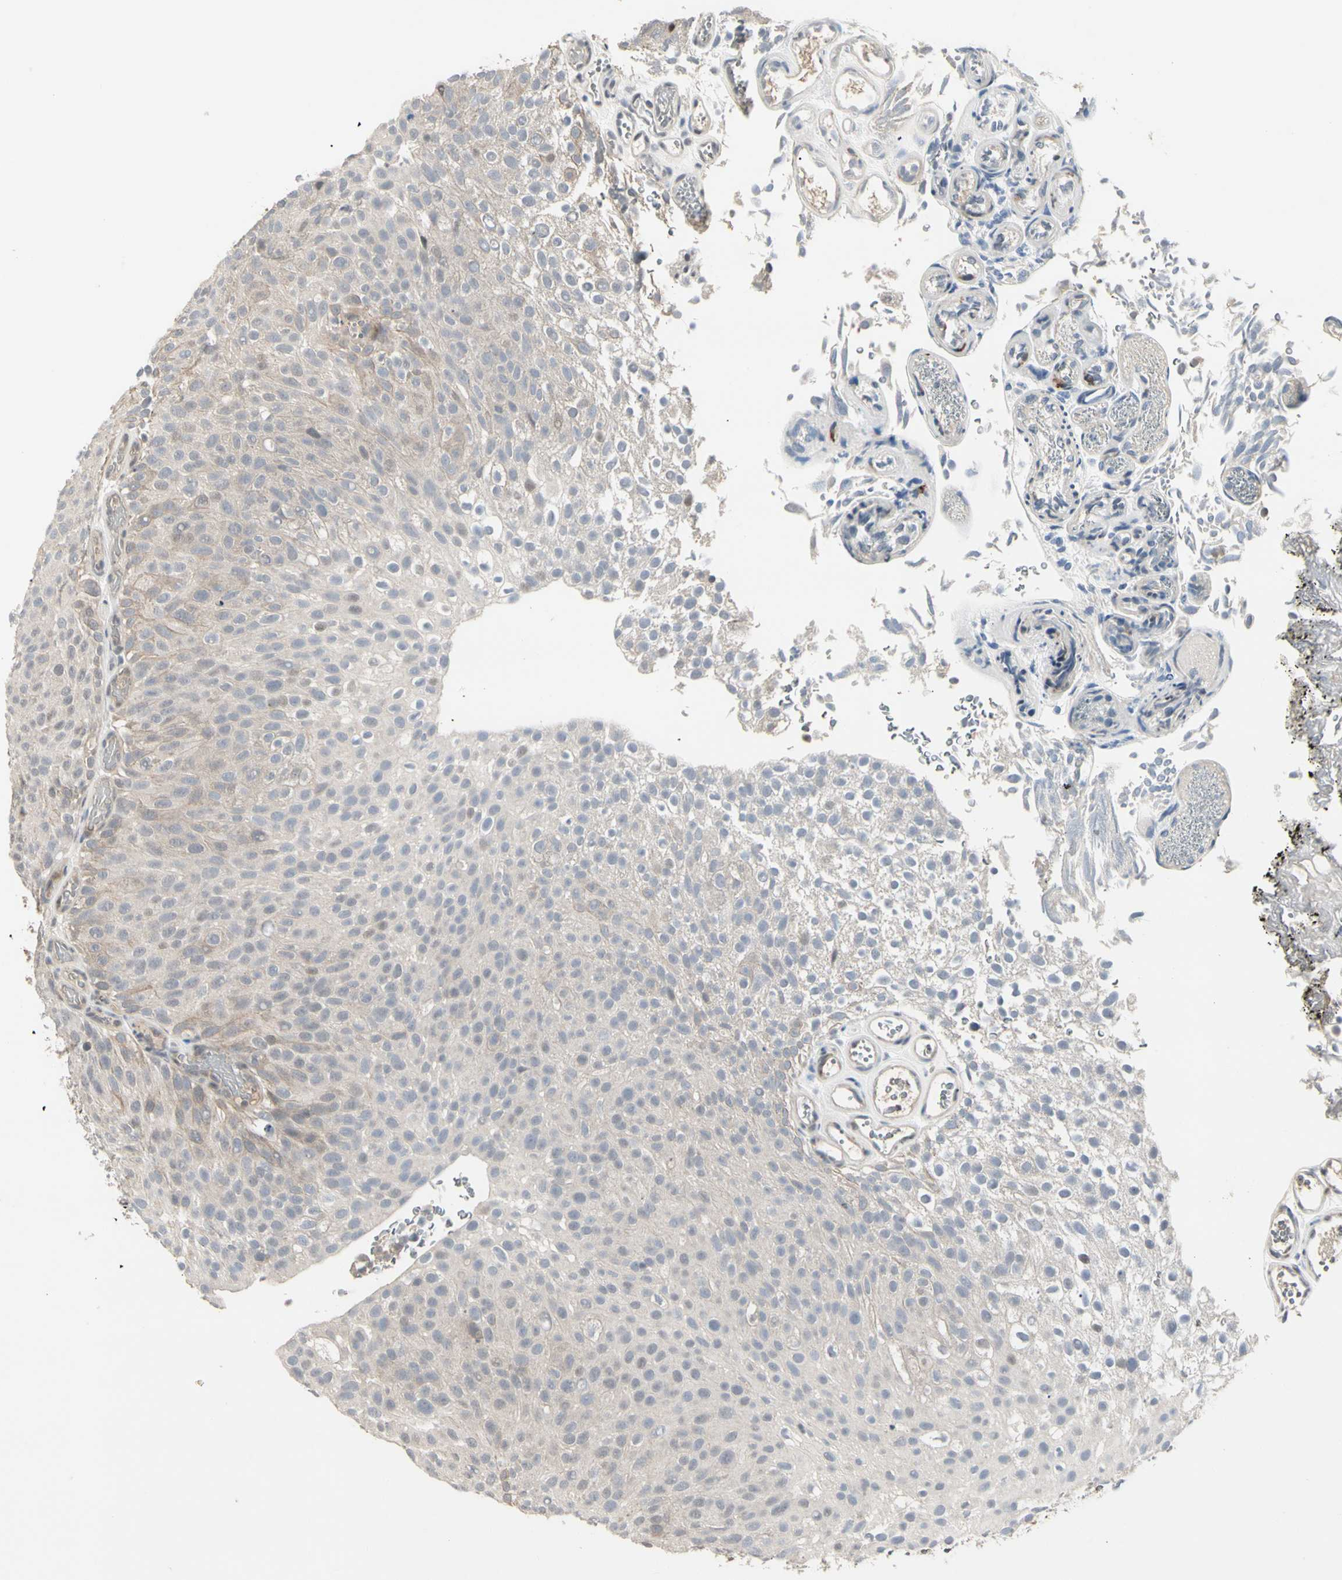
{"staining": {"intensity": "weak", "quantity": "<25%", "location": "cytoplasmic/membranous"}, "tissue": "urothelial cancer", "cell_type": "Tumor cells", "image_type": "cancer", "snomed": [{"axis": "morphology", "description": "Urothelial carcinoma, Low grade"}, {"axis": "topography", "description": "Urinary bladder"}], "caption": "High magnification brightfield microscopy of low-grade urothelial carcinoma stained with DAB (brown) and counterstained with hematoxylin (blue): tumor cells show no significant positivity.", "gene": "GREM1", "patient": {"sex": "male", "age": 78}}